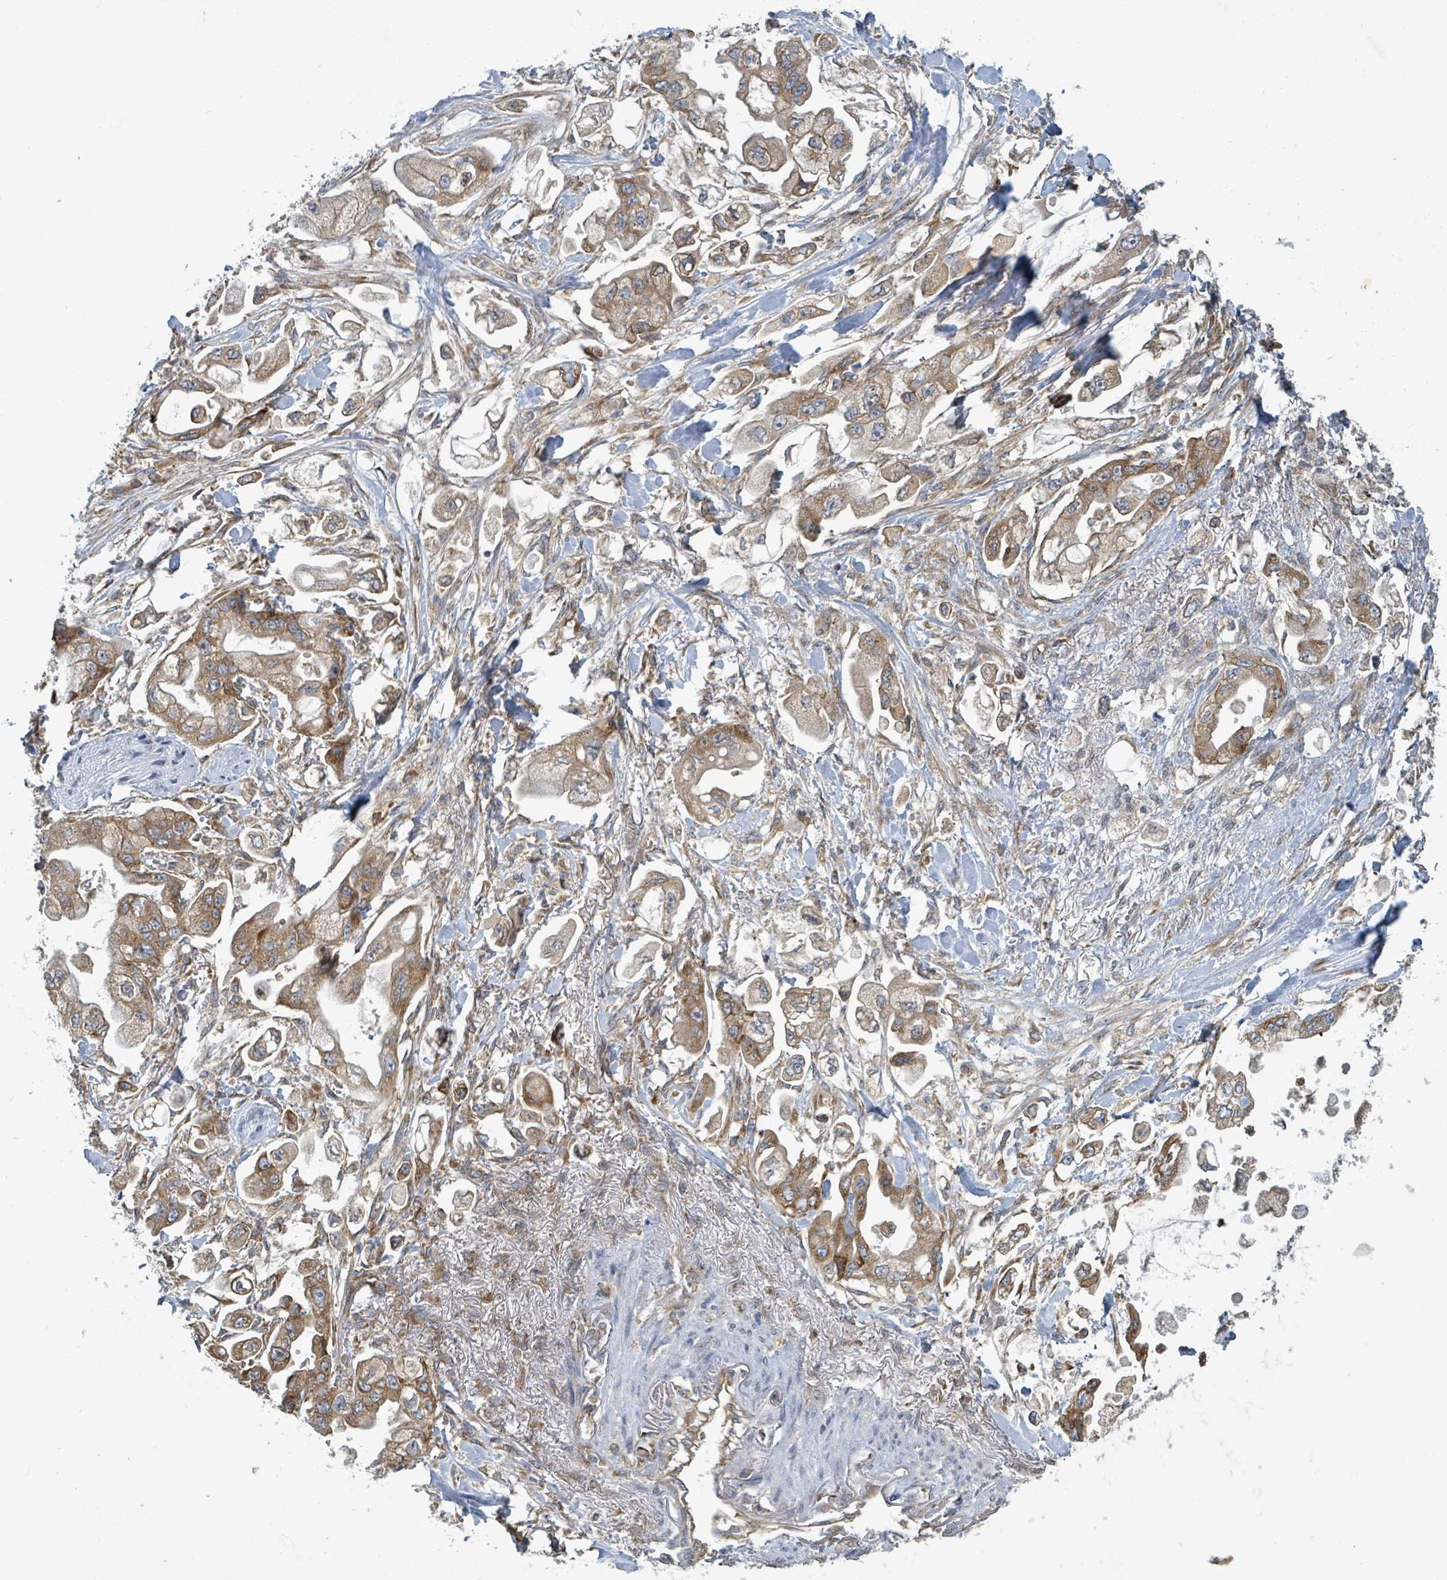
{"staining": {"intensity": "moderate", "quantity": ">75%", "location": "cytoplasmic/membranous"}, "tissue": "stomach cancer", "cell_type": "Tumor cells", "image_type": "cancer", "snomed": [{"axis": "morphology", "description": "Adenocarcinoma, NOS"}, {"axis": "topography", "description": "Stomach"}], "caption": "Human stomach adenocarcinoma stained with a protein marker demonstrates moderate staining in tumor cells.", "gene": "OR51E1", "patient": {"sex": "male", "age": 62}}